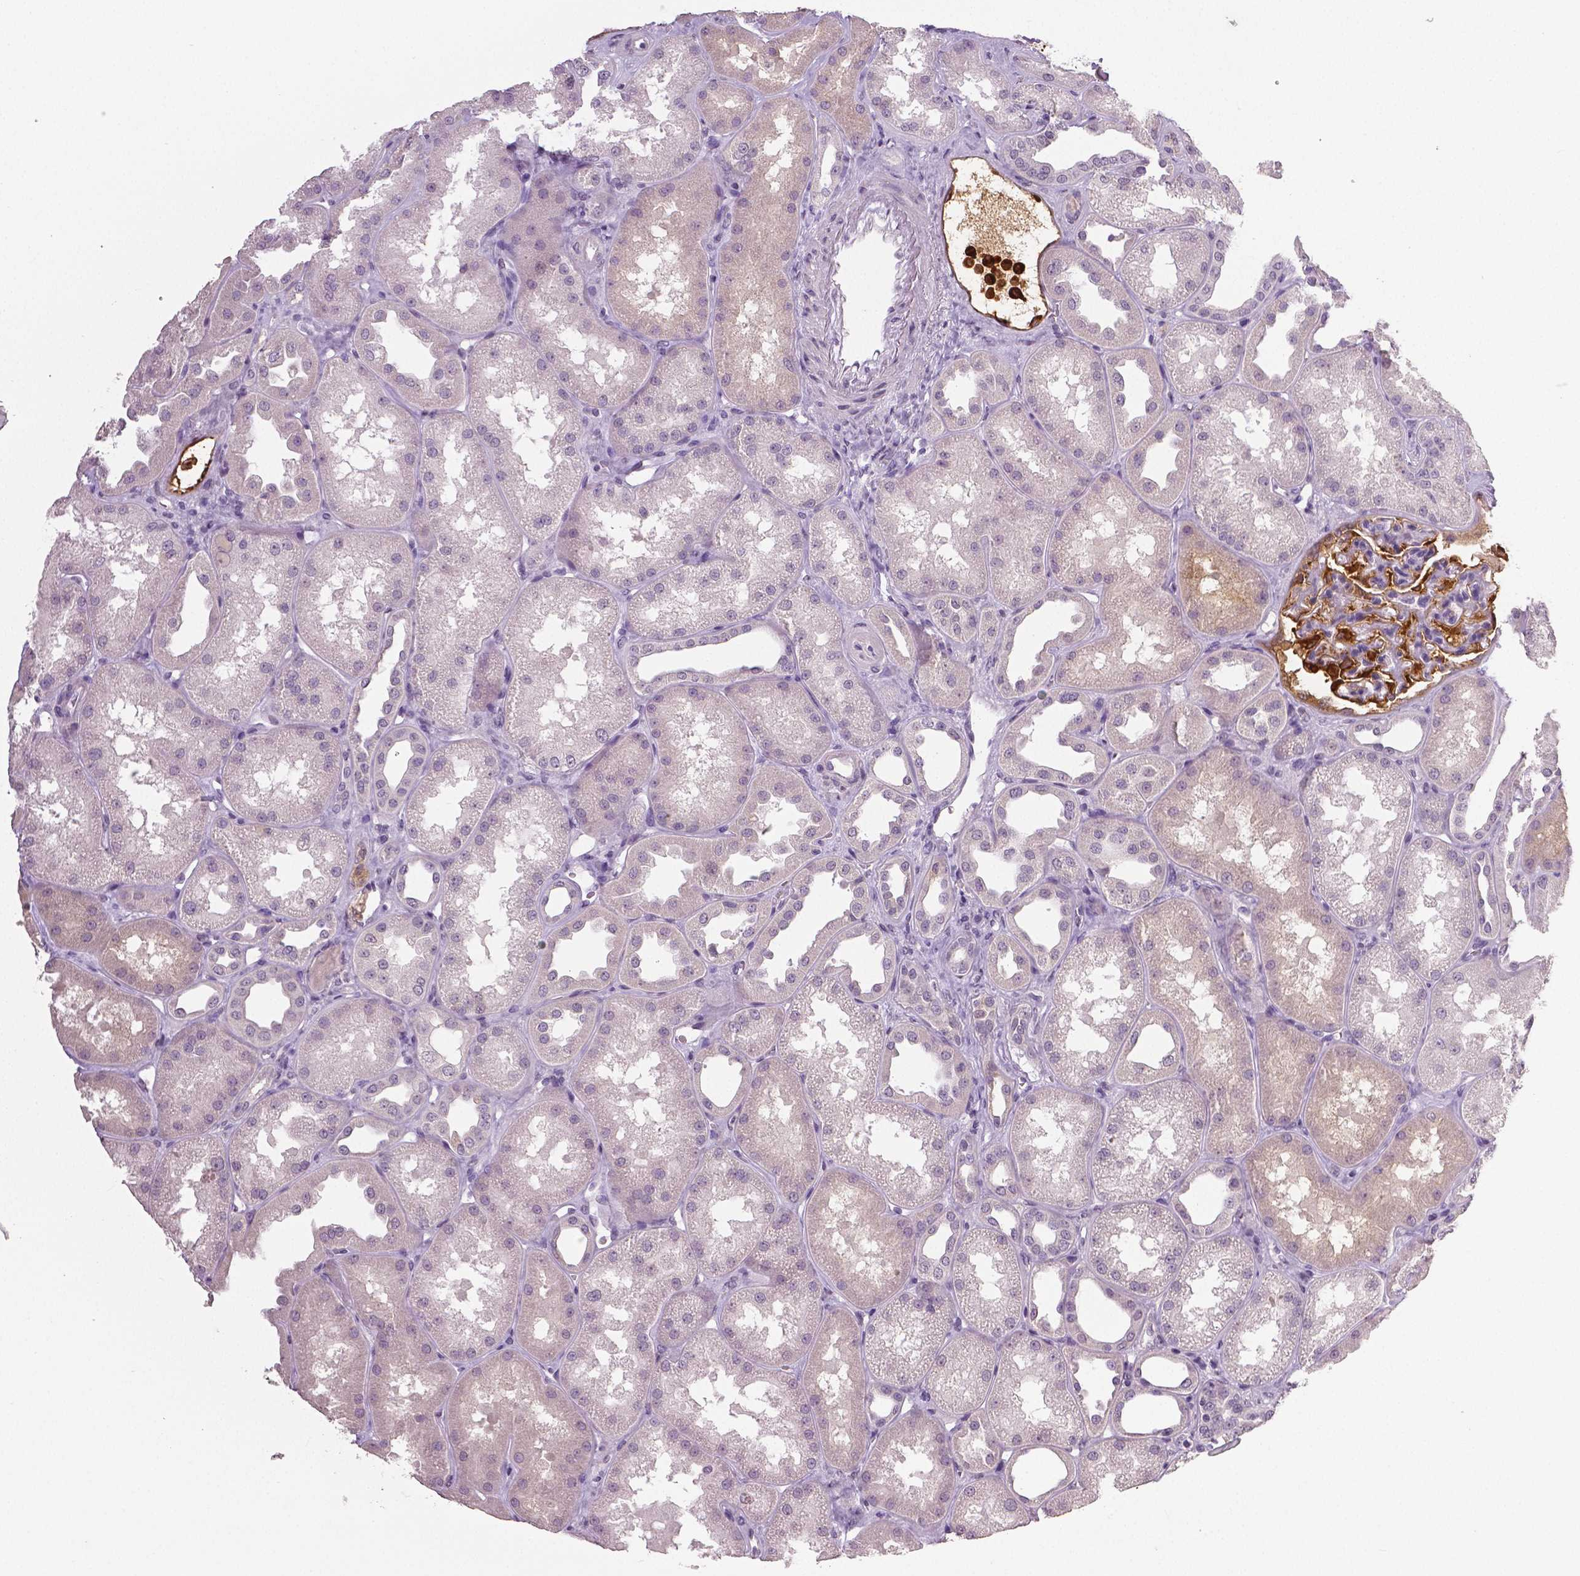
{"staining": {"intensity": "strong", "quantity": ">75%", "location": "cytoplasmic/membranous"}, "tissue": "kidney", "cell_type": "Cells in glomeruli", "image_type": "normal", "snomed": [{"axis": "morphology", "description": "Normal tissue, NOS"}, {"axis": "topography", "description": "Kidney"}], "caption": "Immunohistochemistry staining of benign kidney, which exhibits high levels of strong cytoplasmic/membranous staining in about >75% of cells in glomeruli indicating strong cytoplasmic/membranous protein staining. The staining was performed using DAB (brown) for protein detection and nuclei were counterstained in hematoxylin (blue).", "gene": "NECAB1", "patient": {"sex": "male", "age": 61}}